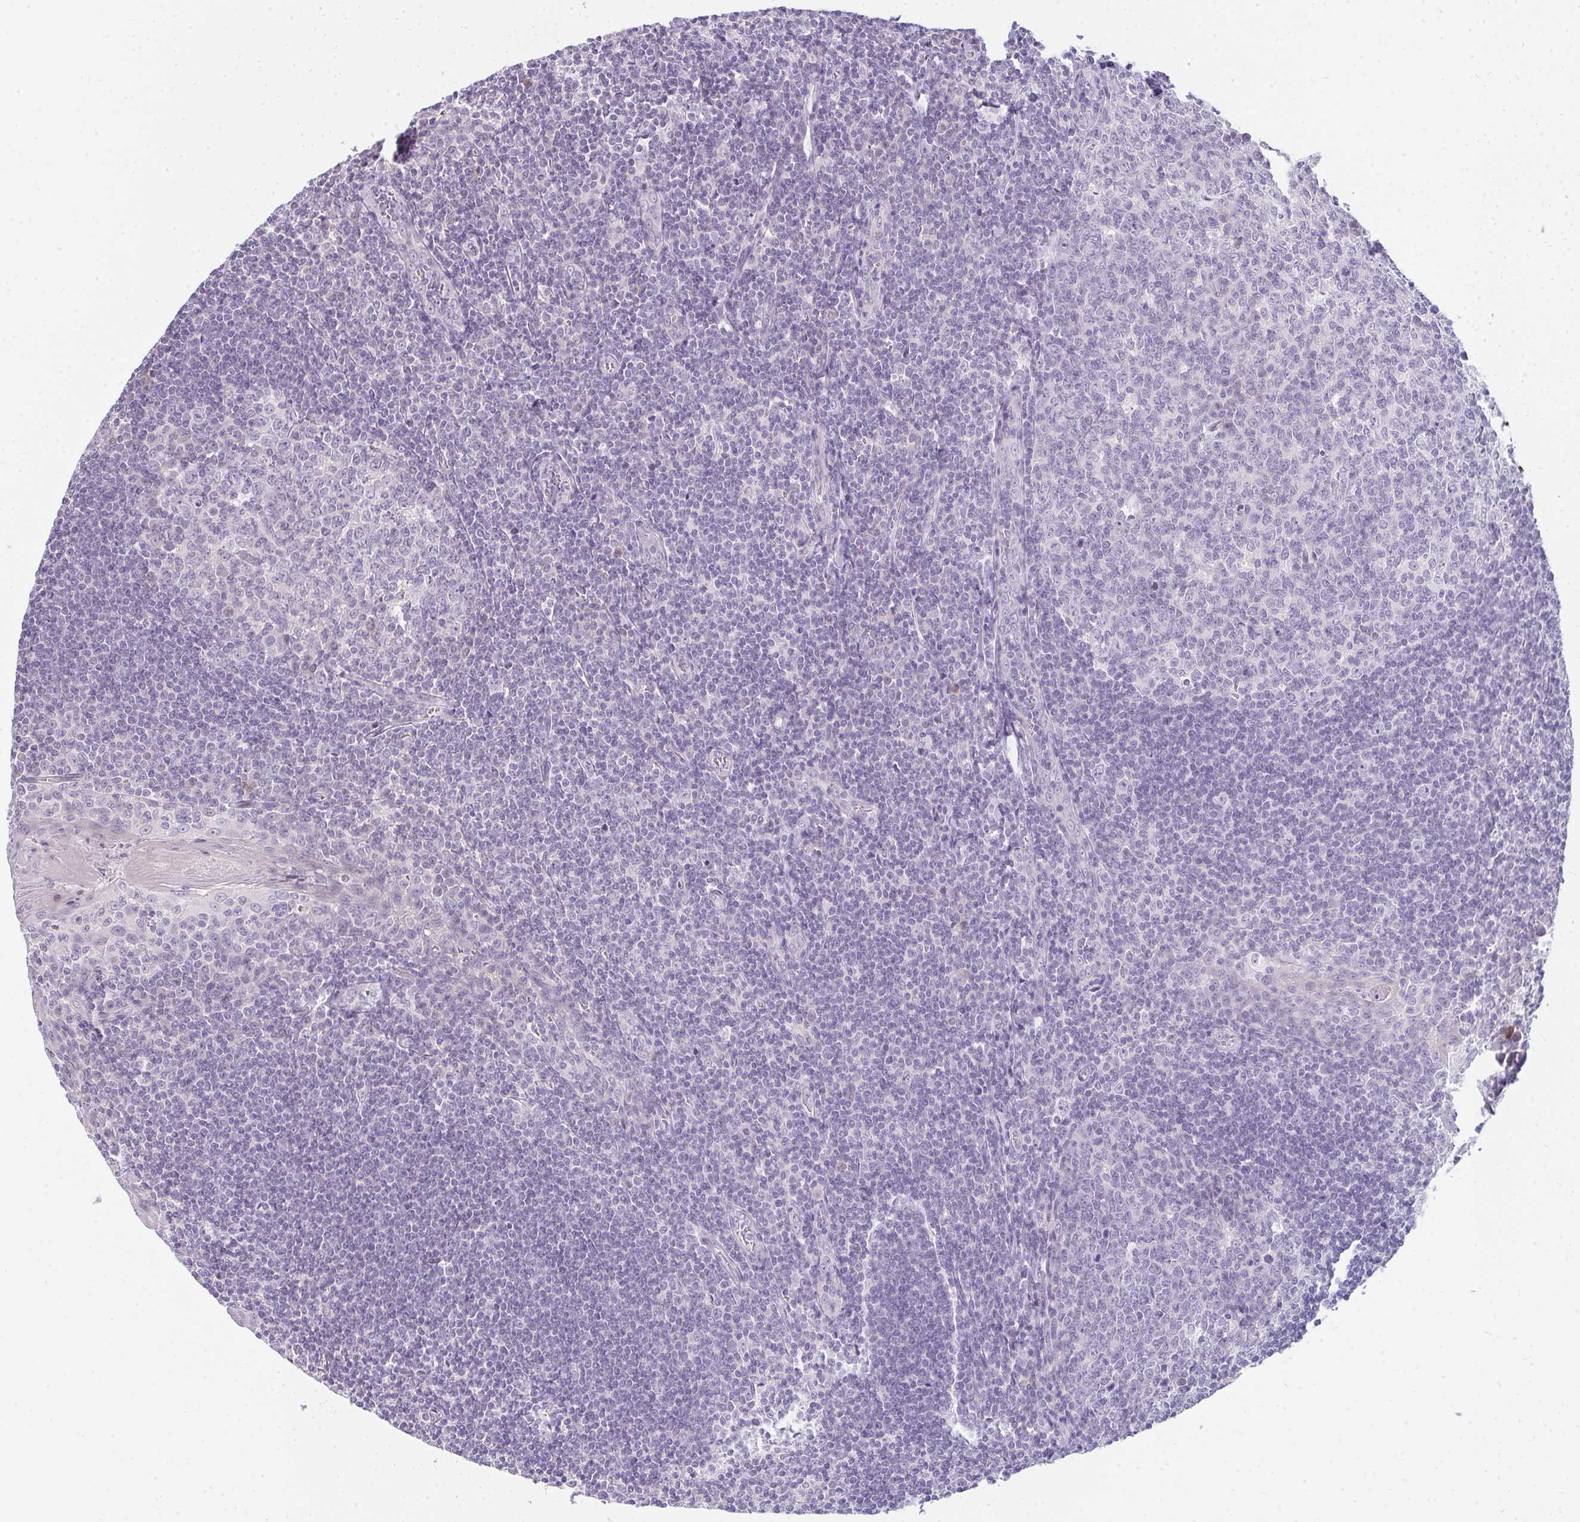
{"staining": {"intensity": "negative", "quantity": "none", "location": "none"}, "tissue": "tonsil", "cell_type": "Germinal center cells", "image_type": "normal", "snomed": [{"axis": "morphology", "description": "Normal tissue, NOS"}, {"axis": "topography", "description": "Tonsil"}], "caption": "There is no significant positivity in germinal center cells of tonsil. (DAB (3,3'-diaminobenzidine) immunohistochemistry, high magnification).", "gene": "PPP1R3G", "patient": {"sex": "male", "age": 27}}